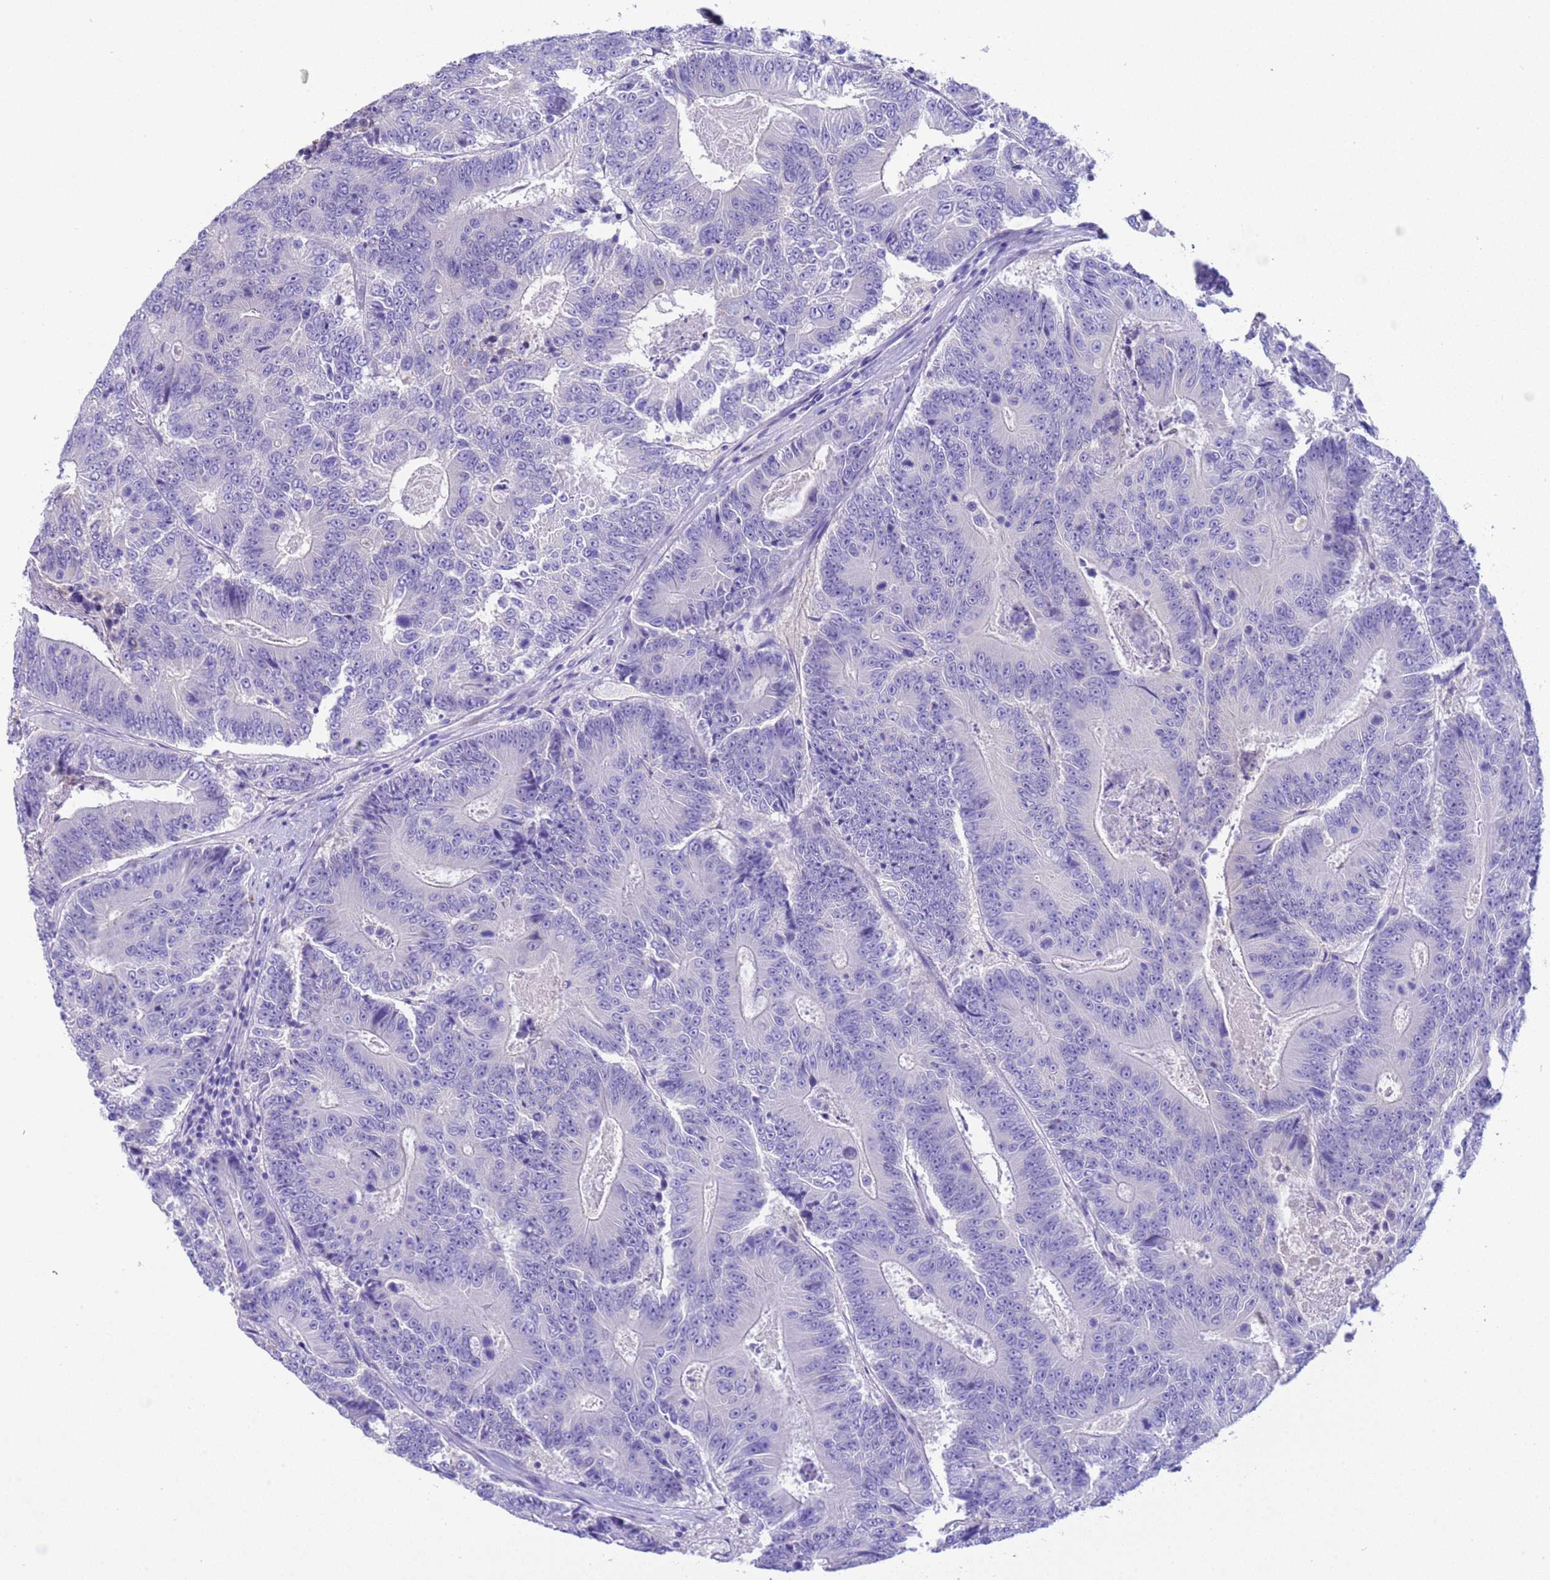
{"staining": {"intensity": "negative", "quantity": "none", "location": "none"}, "tissue": "colorectal cancer", "cell_type": "Tumor cells", "image_type": "cancer", "snomed": [{"axis": "morphology", "description": "Adenocarcinoma, NOS"}, {"axis": "topography", "description": "Colon"}], "caption": "DAB (3,3'-diaminobenzidine) immunohistochemical staining of colorectal cancer displays no significant expression in tumor cells.", "gene": "USP38", "patient": {"sex": "male", "age": 83}}